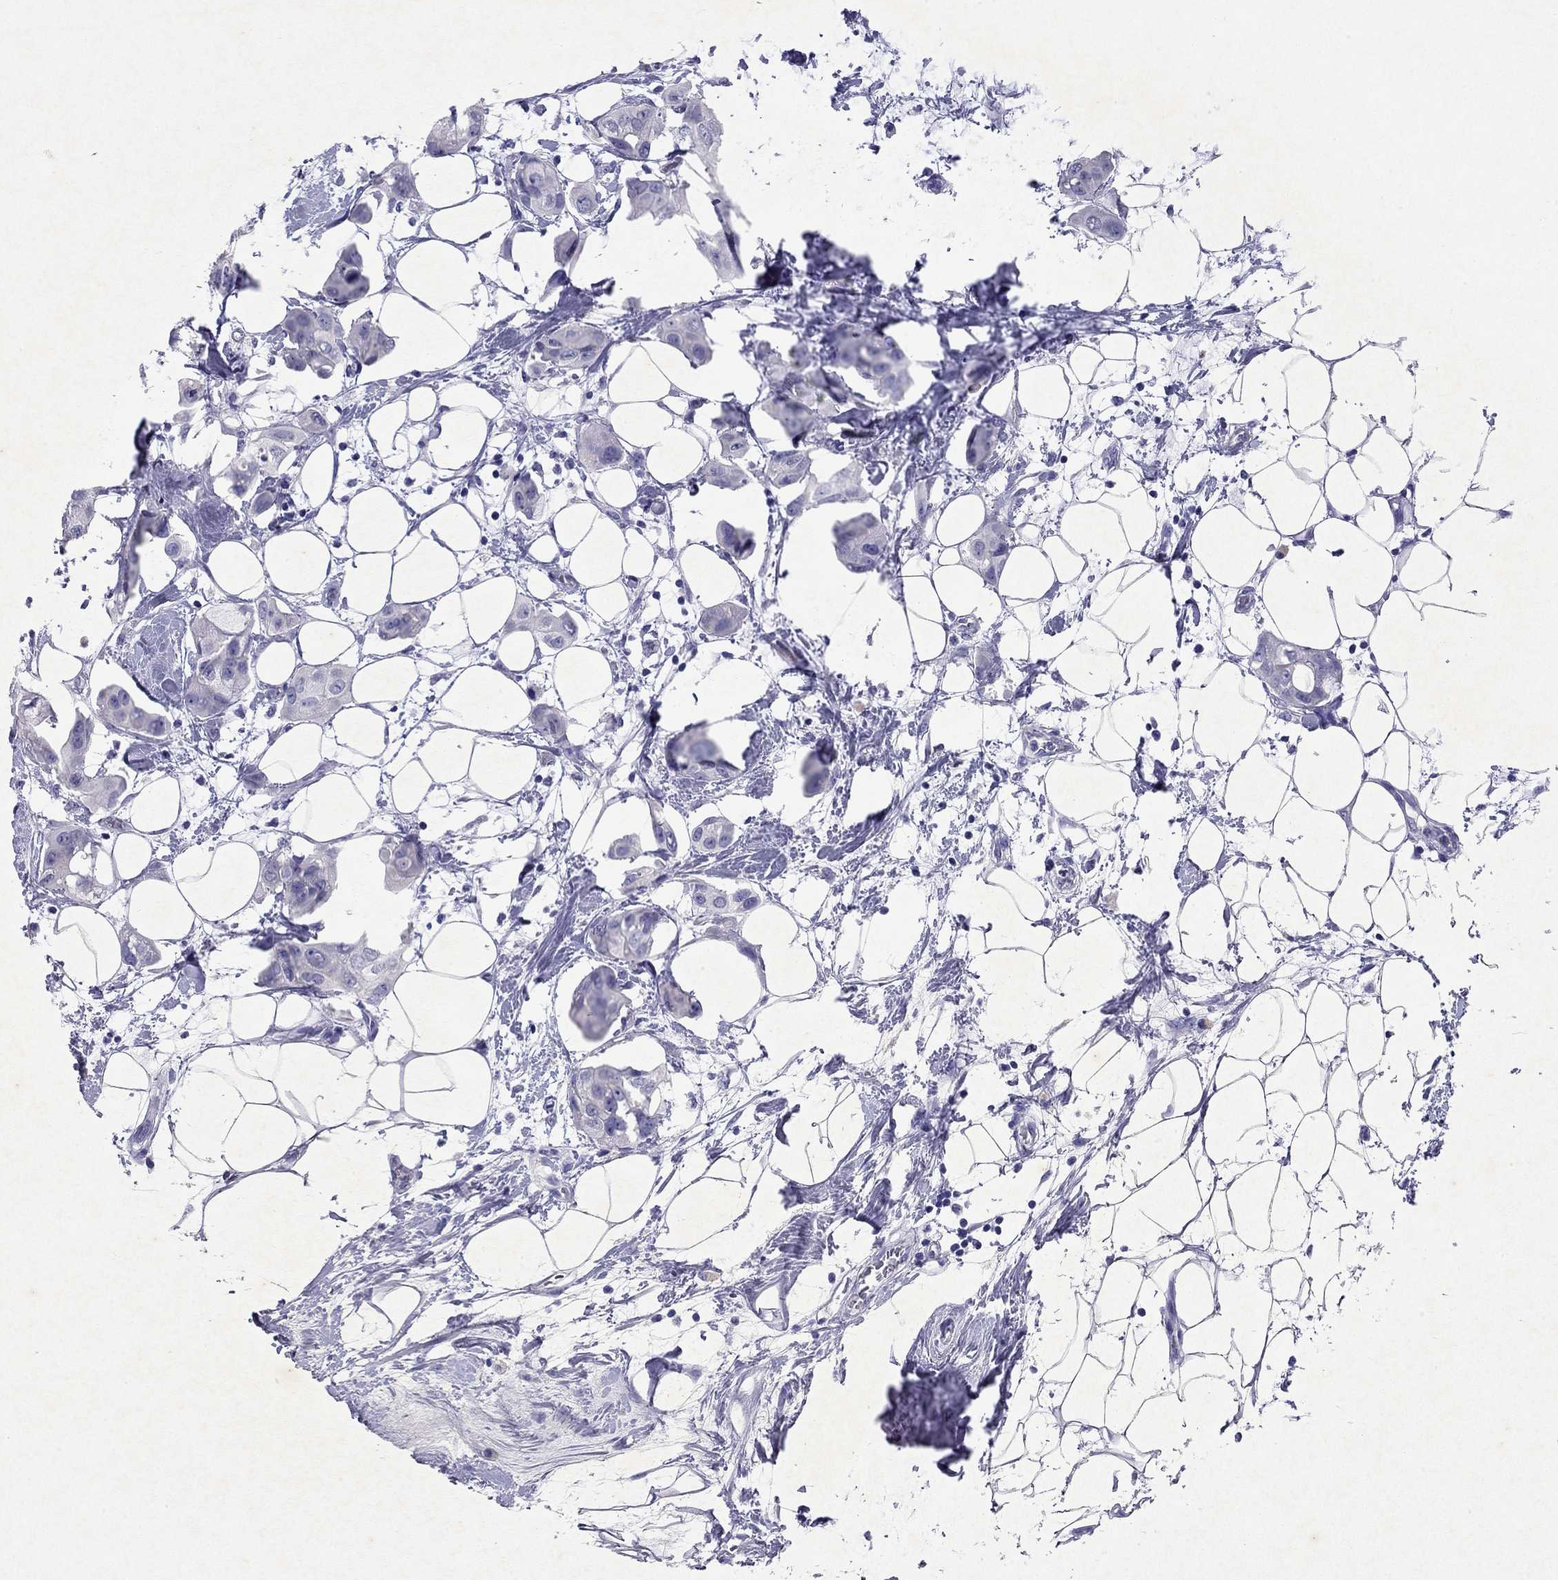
{"staining": {"intensity": "negative", "quantity": "none", "location": "none"}, "tissue": "breast cancer", "cell_type": "Tumor cells", "image_type": "cancer", "snomed": [{"axis": "morphology", "description": "Normal tissue, NOS"}, {"axis": "morphology", "description": "Duct carcinoma"}, {"axis": "topography", "description": "Breast"}], "caption": "Breast intraductal carcinoma was stained to show a protein in brown. There is no significant positivity in tumor cells. Nuclei are stained in blue.", "gene": "ARMC12", "patient": {"sex": "female", "age": 40}}